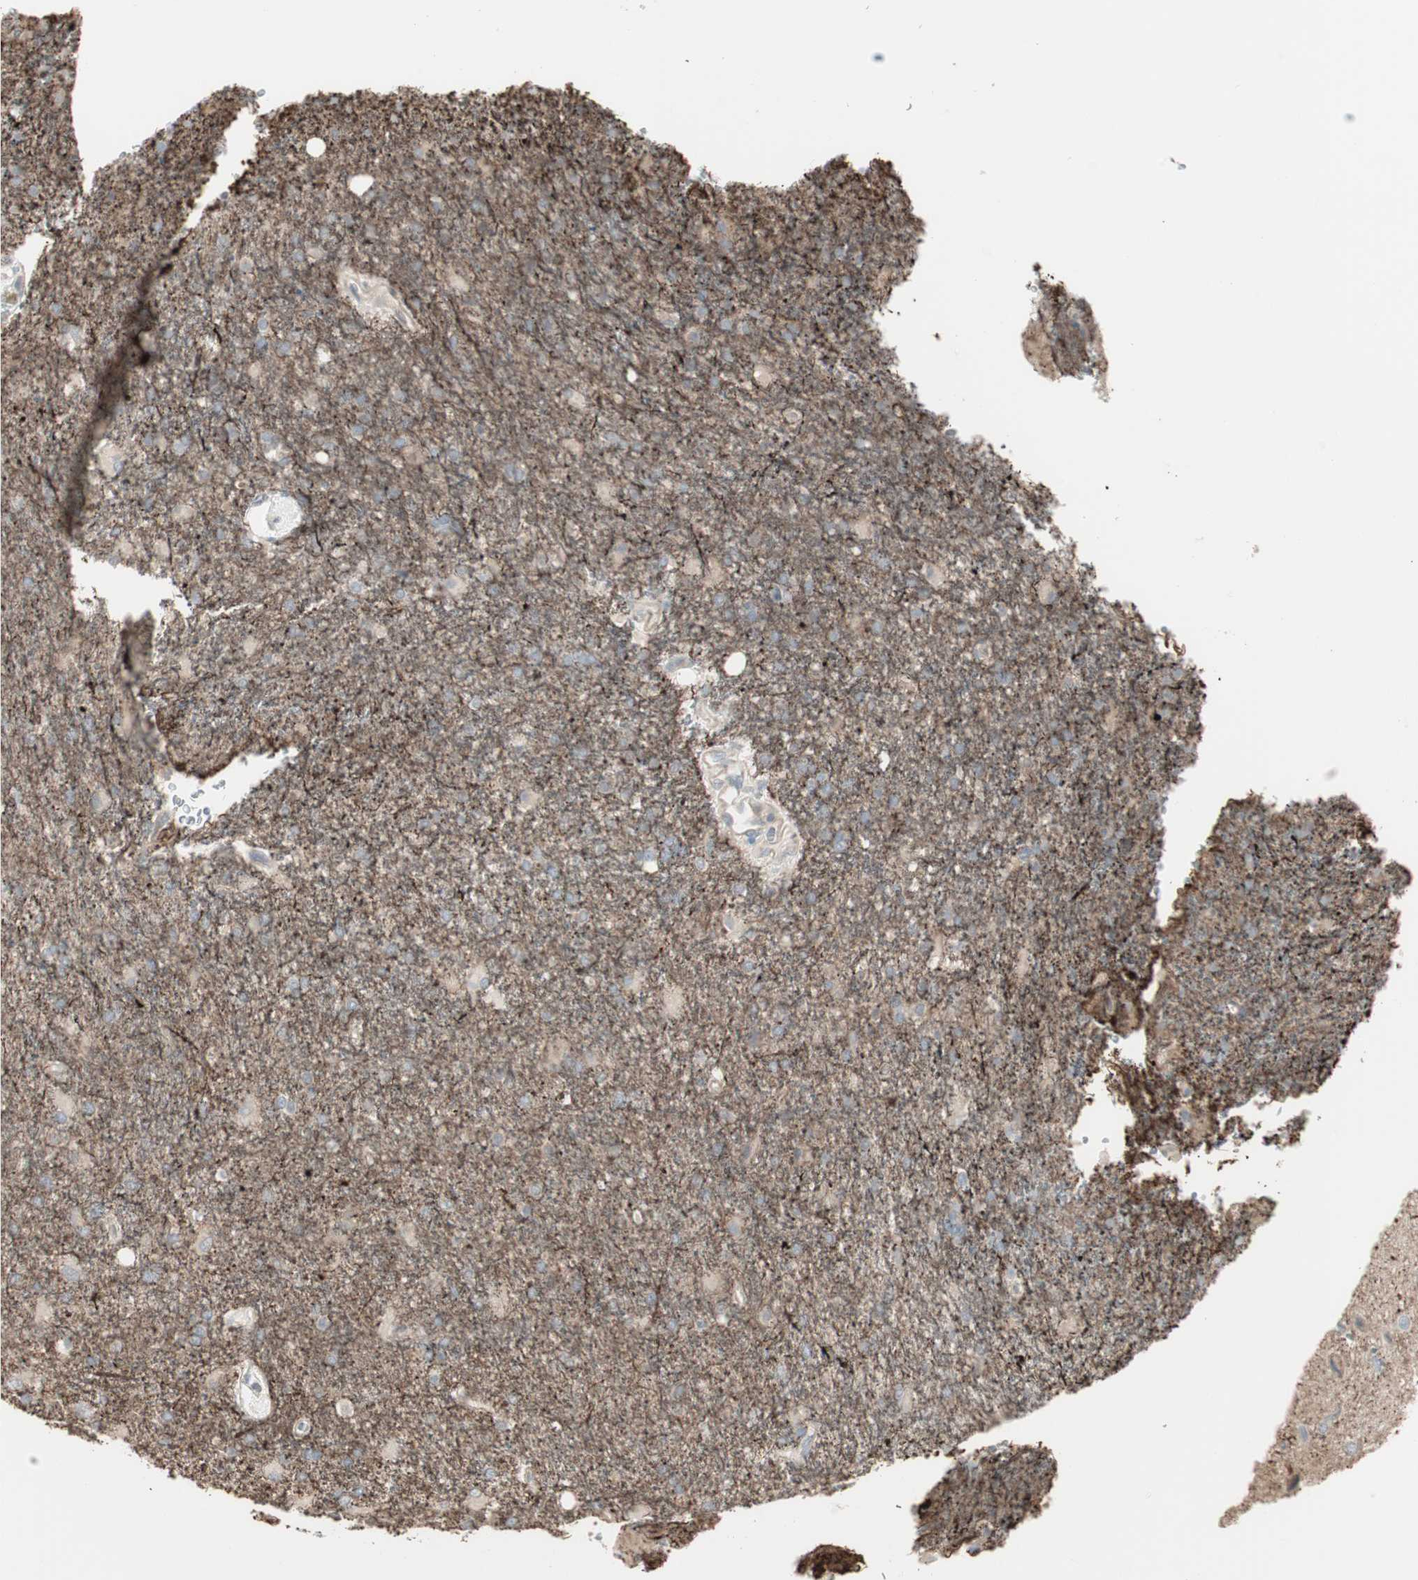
{"staining": {"intensity": "negative", "quantity": "none", "location": "none"}, "tissue": "glioma", "cell_type": "Tumor cells", "image_type": "cancer", "snomed": [{"axis": "morphology", "description": "Glioma, malignant, High grade"}, {"axis": "topography", "description": "Brain"}], "caption": "Immunohistochemistry histopathology image of neoplastic tissue: glioma stained with DAB (3,3'-diaminobenzidine) displays no significant protein staining in tumor cells. (Immunohistochemistry, brightfield microscopy, high magnification).", "gene": "DMPK", "patient": {"sex": "male", "age": 71}}